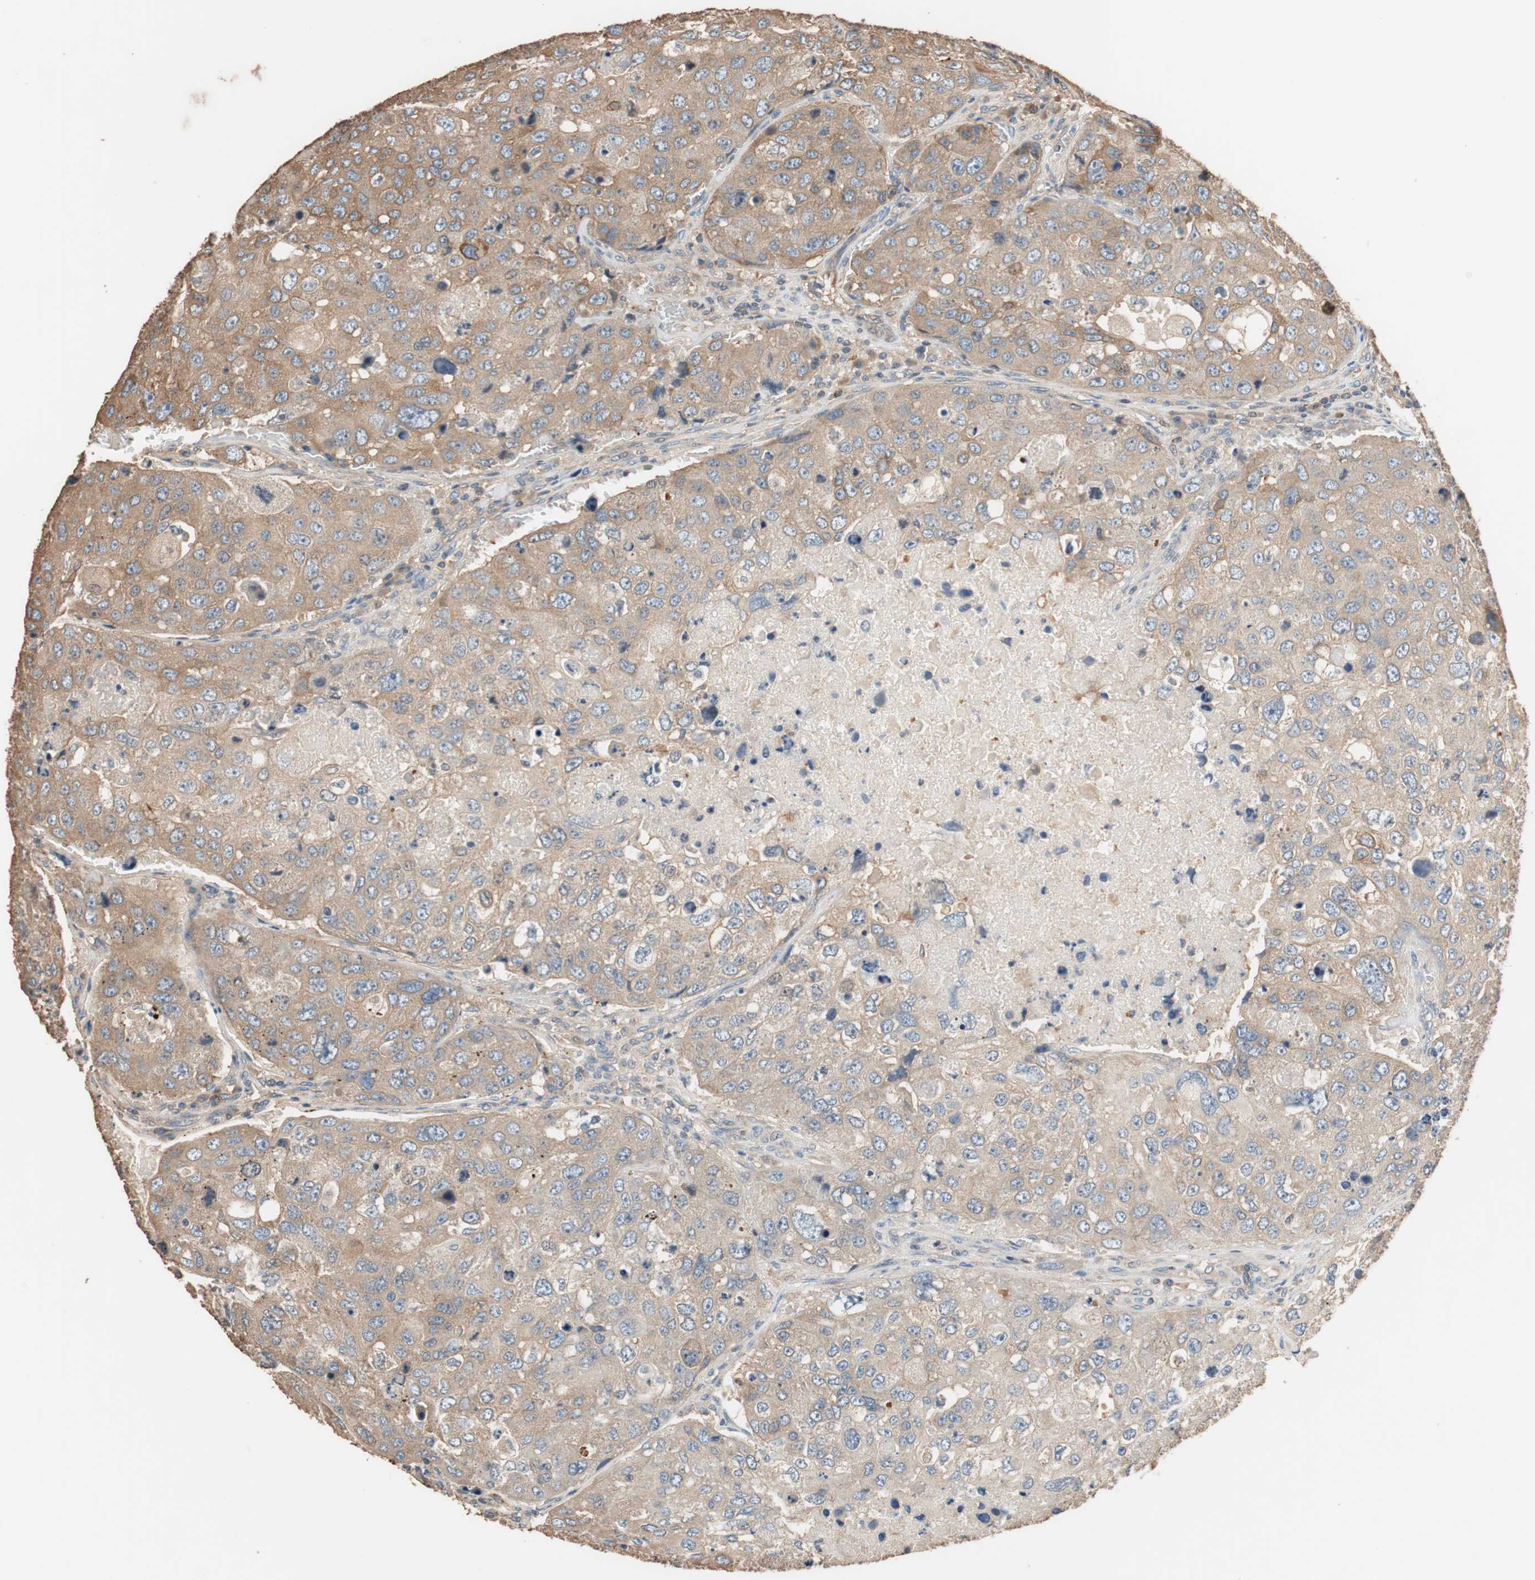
{"staining": {"intensity": "moderate", "quantity": "25%-75%", "location": "cytoplasmic/membranous"}, "tissue": "urothelial cancer", "cell_type": "Tumor cells", "image_type": "cancer", "snomed": [{"axis": "morphology", "description": "Urothelial carcinoma, High grade"}, {"axis": "topography", "description": "Lymph node"}, {"axis": "topography", "description": "Urinary bladder"}], "caption": "About 25%-75% of tumor cells in urothelial cancer demonstrate moderate cytoplasmic/membranous protein positivity as visualized by brown immunohistochemical staining.", "gene": "TUBB", "patient": {"sex": "male", "age": 51}}